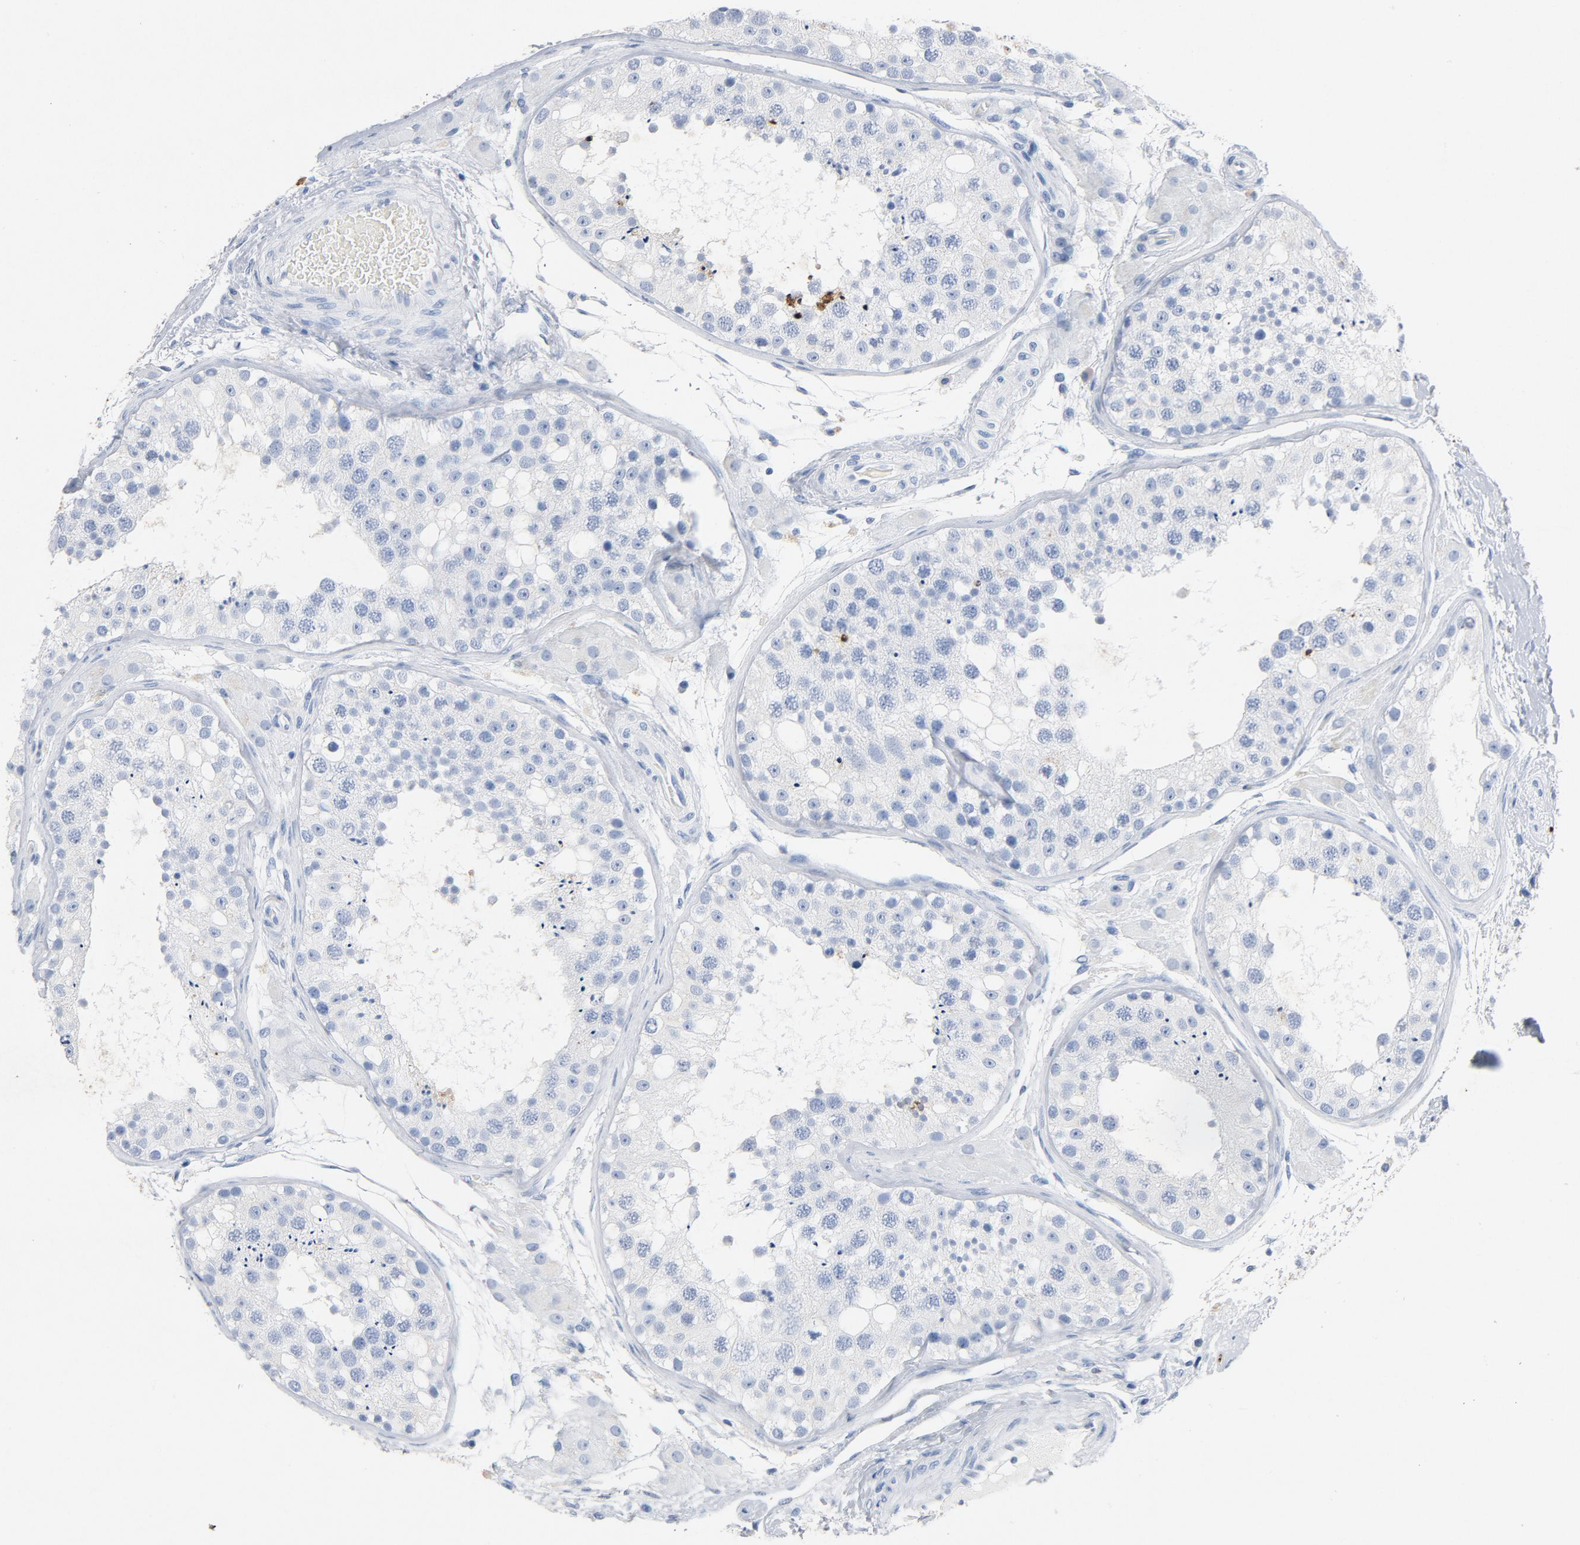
{"staining": {"intensity": "strong", "quantity": ">75%", "location": "cytoplasmic/membranous"}, "tissue": "testis", "cell_type": "Cells in seminiferous ducts", "image_type": "normal", "snomed": [{"axis": "morphology", "description": "Normal tissue, NOS"}, {"axis": "topography", "description": "Testis"}], "caption": "This image demonstrates normal testis stained with immunohistochemistry to label a protein in brown. The cytoplasmic/membranous of cells in seminiferous ducts show strong positivity for the protein. Nuclei are counter-stained blue.", "gene": "PTPRB", "patient": {"sex": "male", "age": 26}}